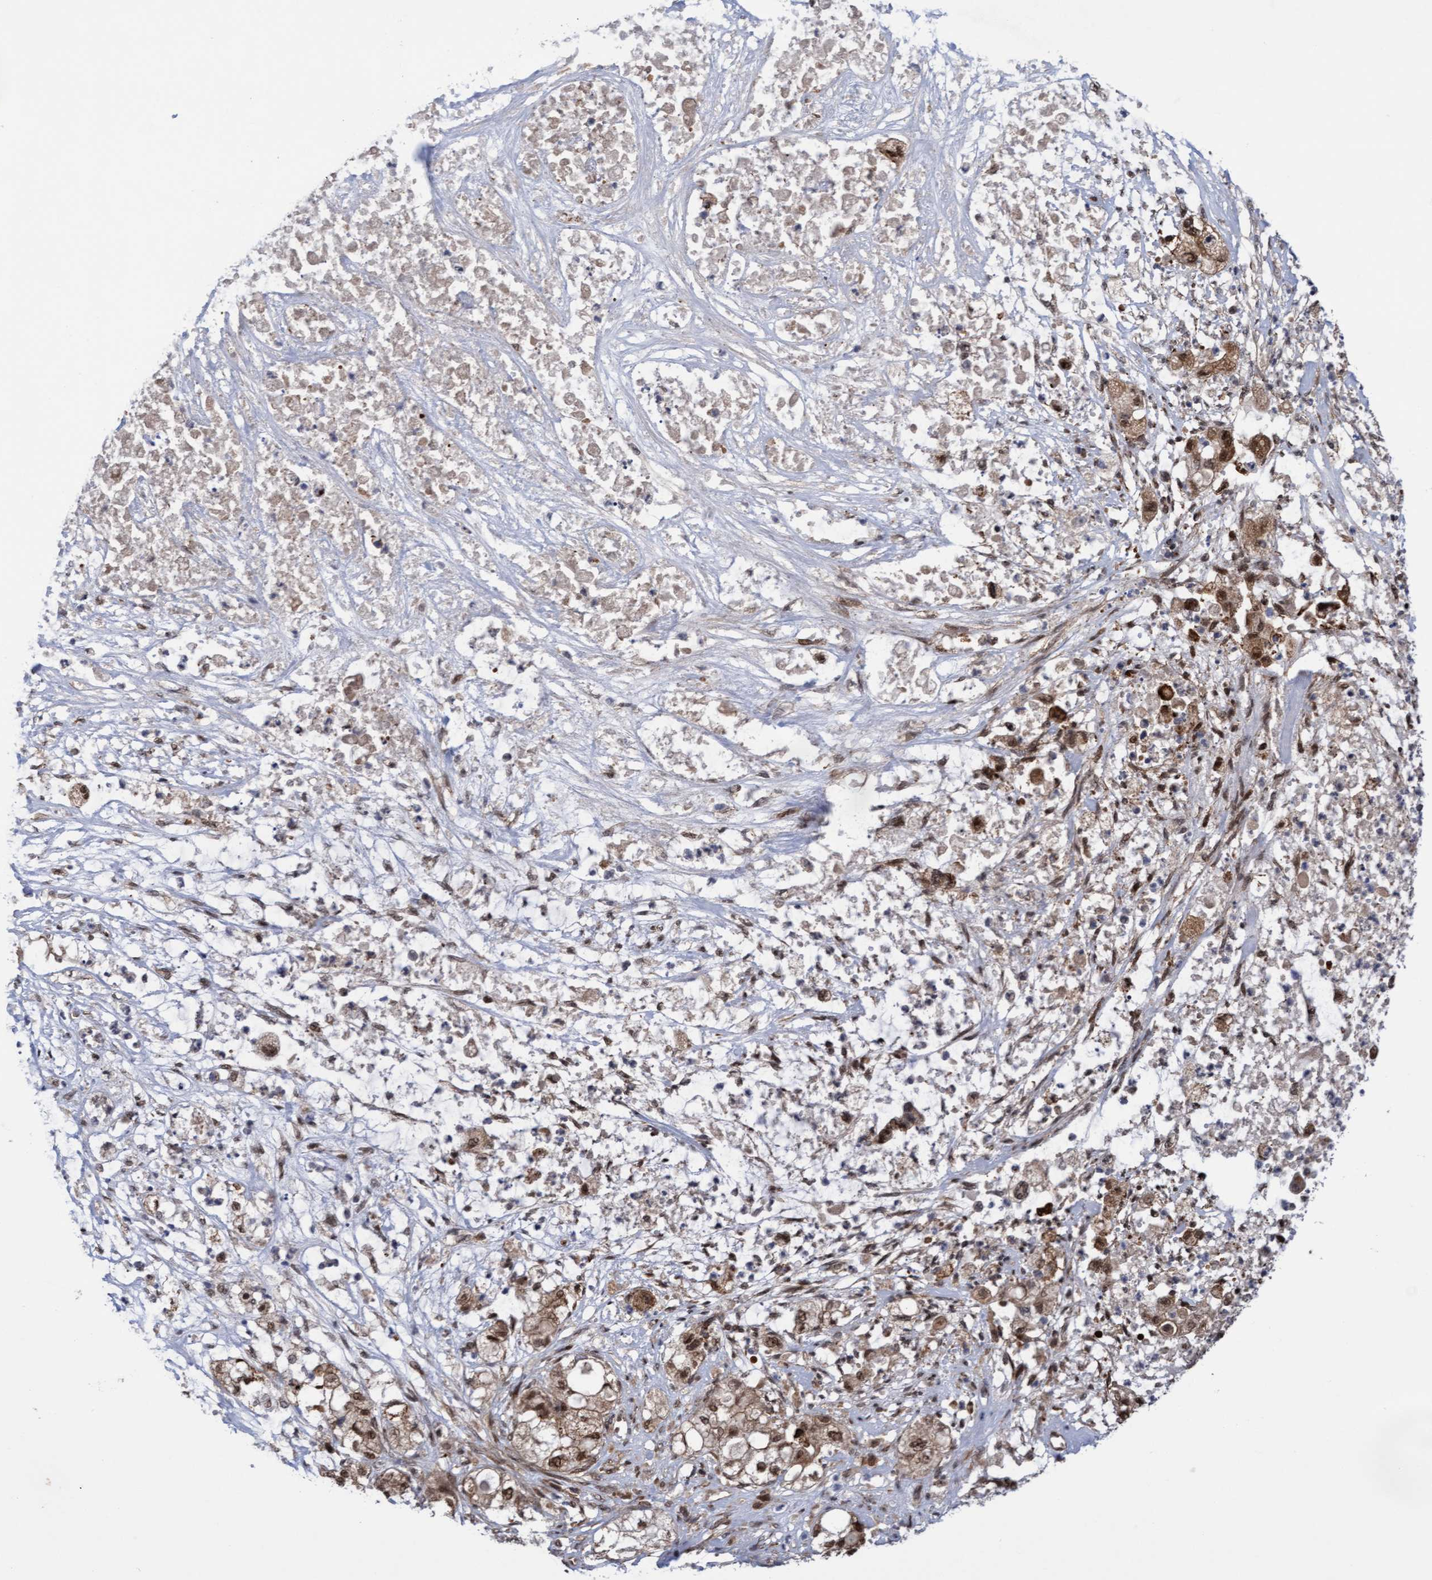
{"staining": {"intensity": "moderate", "quantity": ">75%", "location": "cytoplasmic/membranous,nuclear"}, "tissue": "pancreatic cancer", "cell_type": "Tumor cells", "image_type": "cancer", "snomed": [{"axis": "morphology", "description": "Adenocarcinoma, NOS"}, {"axis": "topography", "description": "Pancreas"}], "caption": "IHC photomicrograph of neoplastic tissue: pancreatic adenocarcinoma stained using immunohistochemistry reveals medium levels of moderate protein expression localized specifically in the cytoplasmic/membranous and nuclear of tumor cells, appearing as a cytoplasmic/membranous and nuclear brown color.", "gene": "TANC2", "patient": {"sex": "female", "age": 78}}